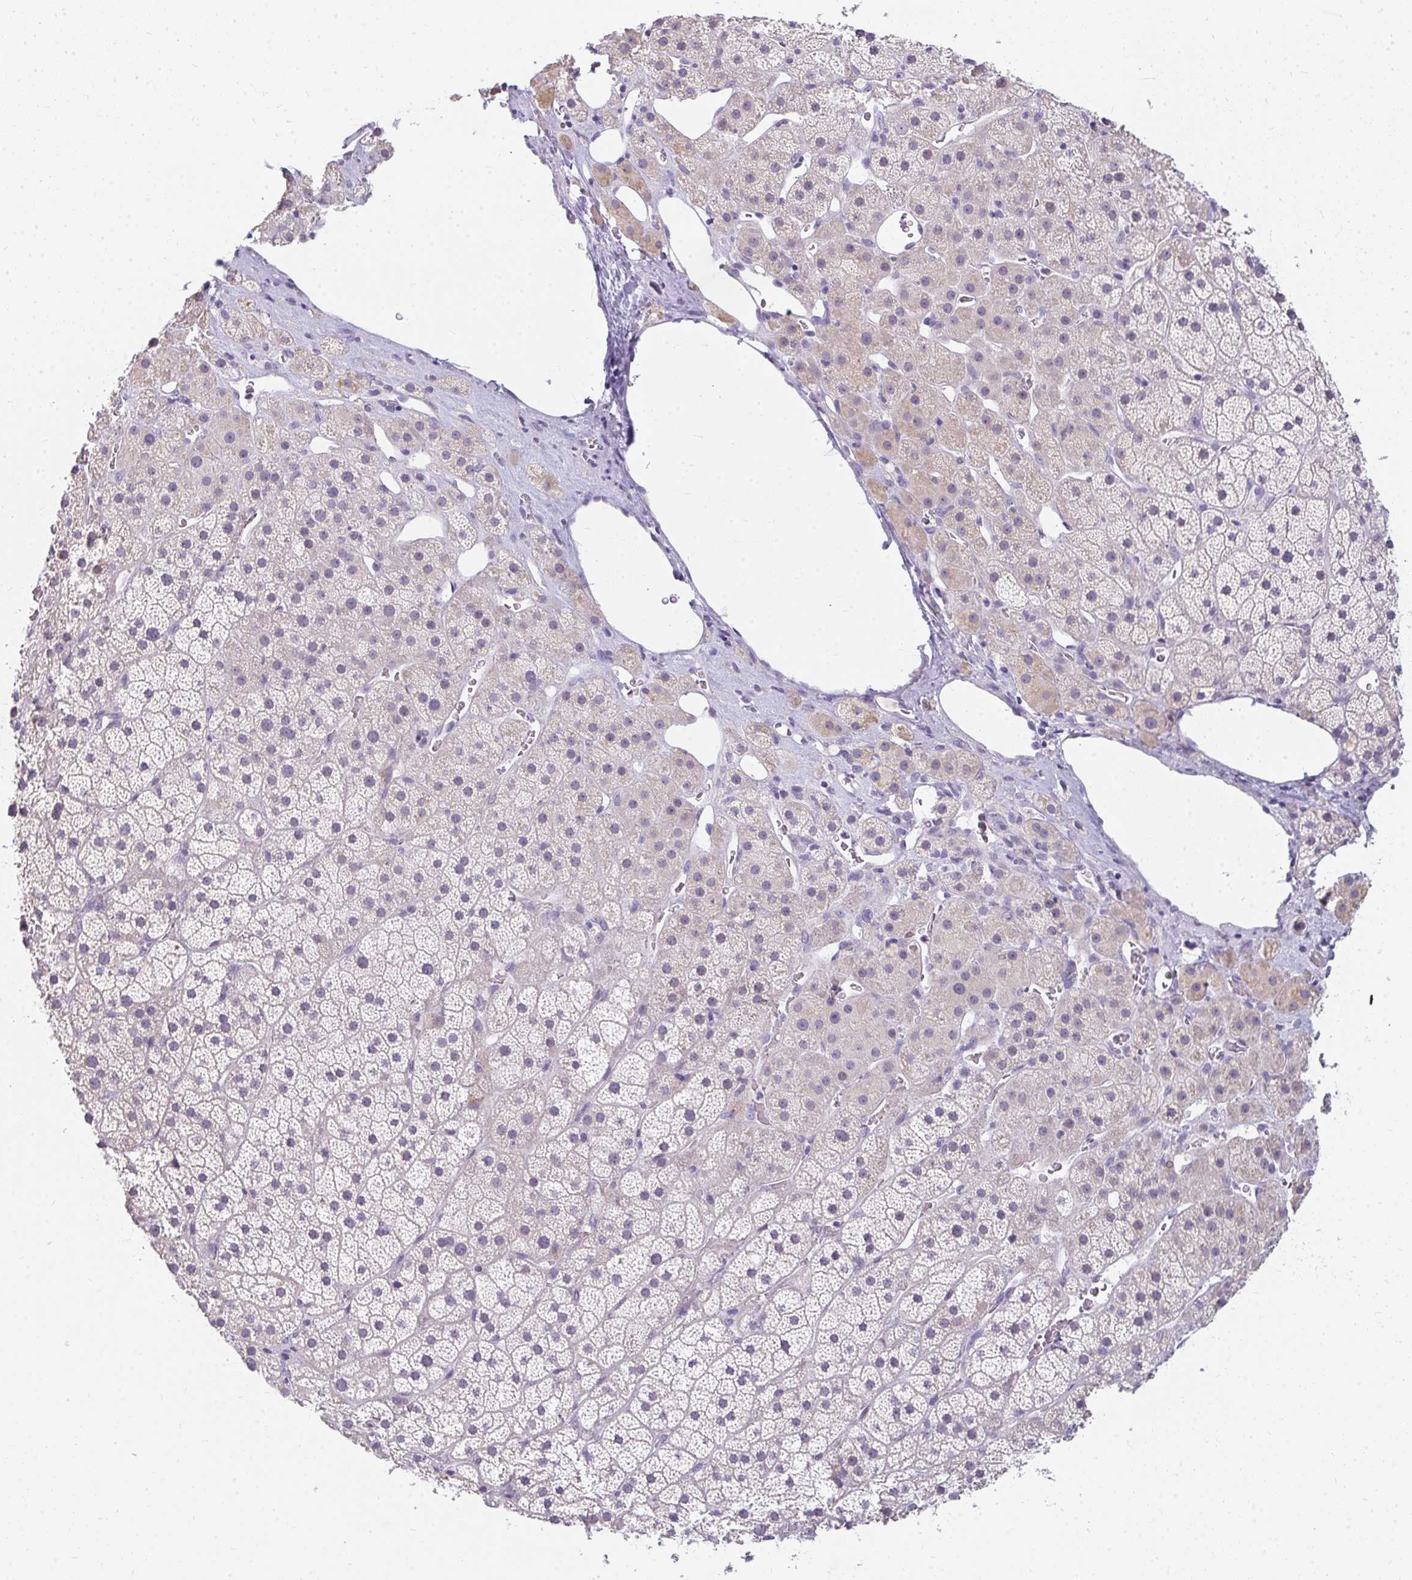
{"staining": {"intensity": "weak", "quantity": "25%-75%", "location": "cytoplasmic/membranous"}, "tissue": "adrenal gland", "cell_type": "Glandular cells", "image_type": "normal", "snomed": [{"axis": "morphology", "description": "Normal tissue, NOS"}, {"axis": "topography", "description": "Adrenal gland"}], "caption": "Immunohistochemistry (DAB (3,3'-diaminobenzidine)) staining of normal adrenal gland exhibits weak cytoplasmic/membranous protein positivity in approximately 25%-75% of glandular cells.", "gene": "PPP1R3G", "patient": {"sex": "male", "age": 57}}